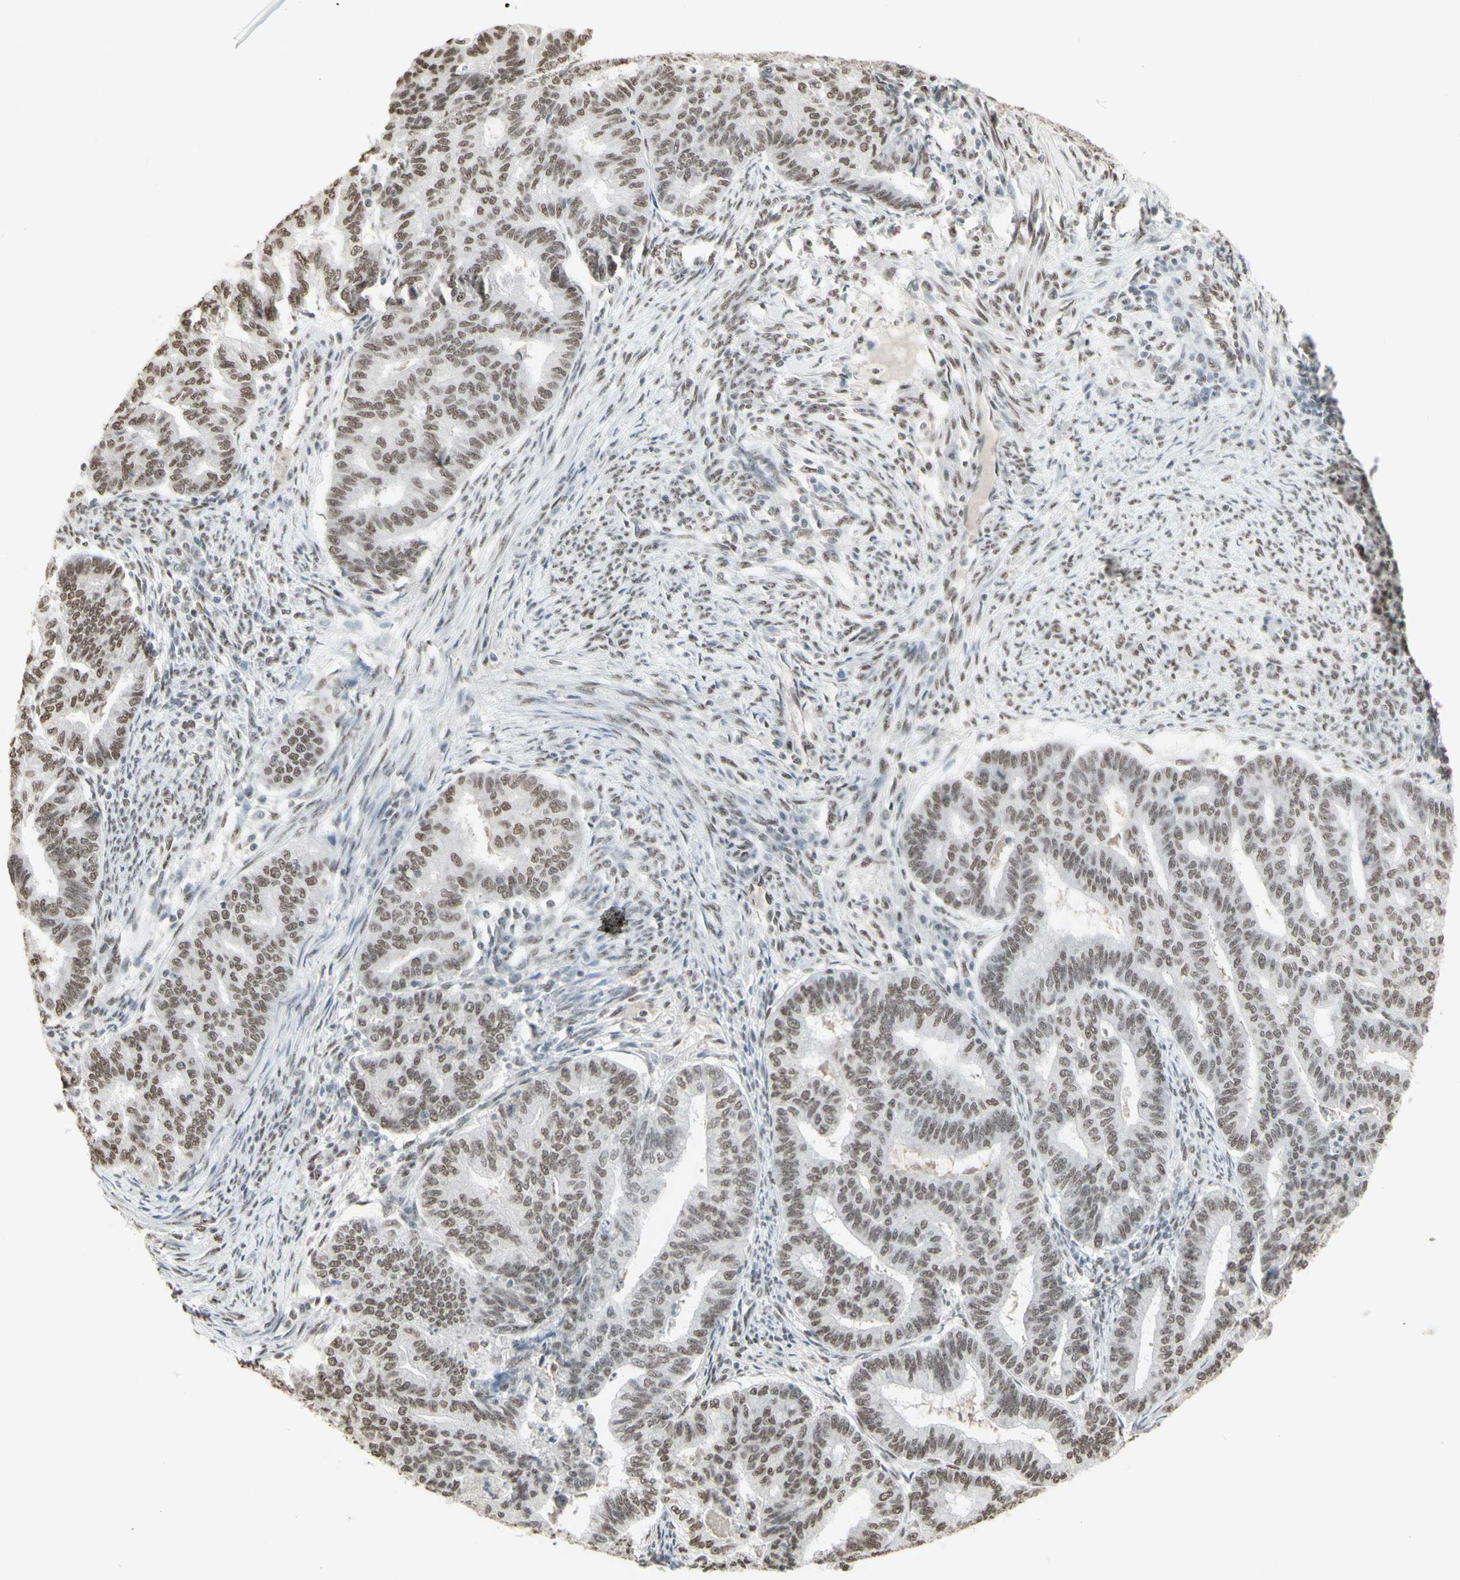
{"staining": {"intensity": "moderate", "quantity": ">75%", "location": "nuclear"}, "tissue": "endometrial cancer", "cell_type": "Tumor cells", "image_type": "cancer", "snomed": [{"axis": "morphology", "description": "Adenocarcinoma, NOS"}, {"axis": "topography", "description": "Endometrium"}], "caption": "Endometrial cancer (adenocarcinoma) was stained to show a protein in brown. There is medium levels of moderate nuclear staining in about >75% of tumor cells.", "gene": "TRIM28", "patient": {"sex": "female", "age": 79}}